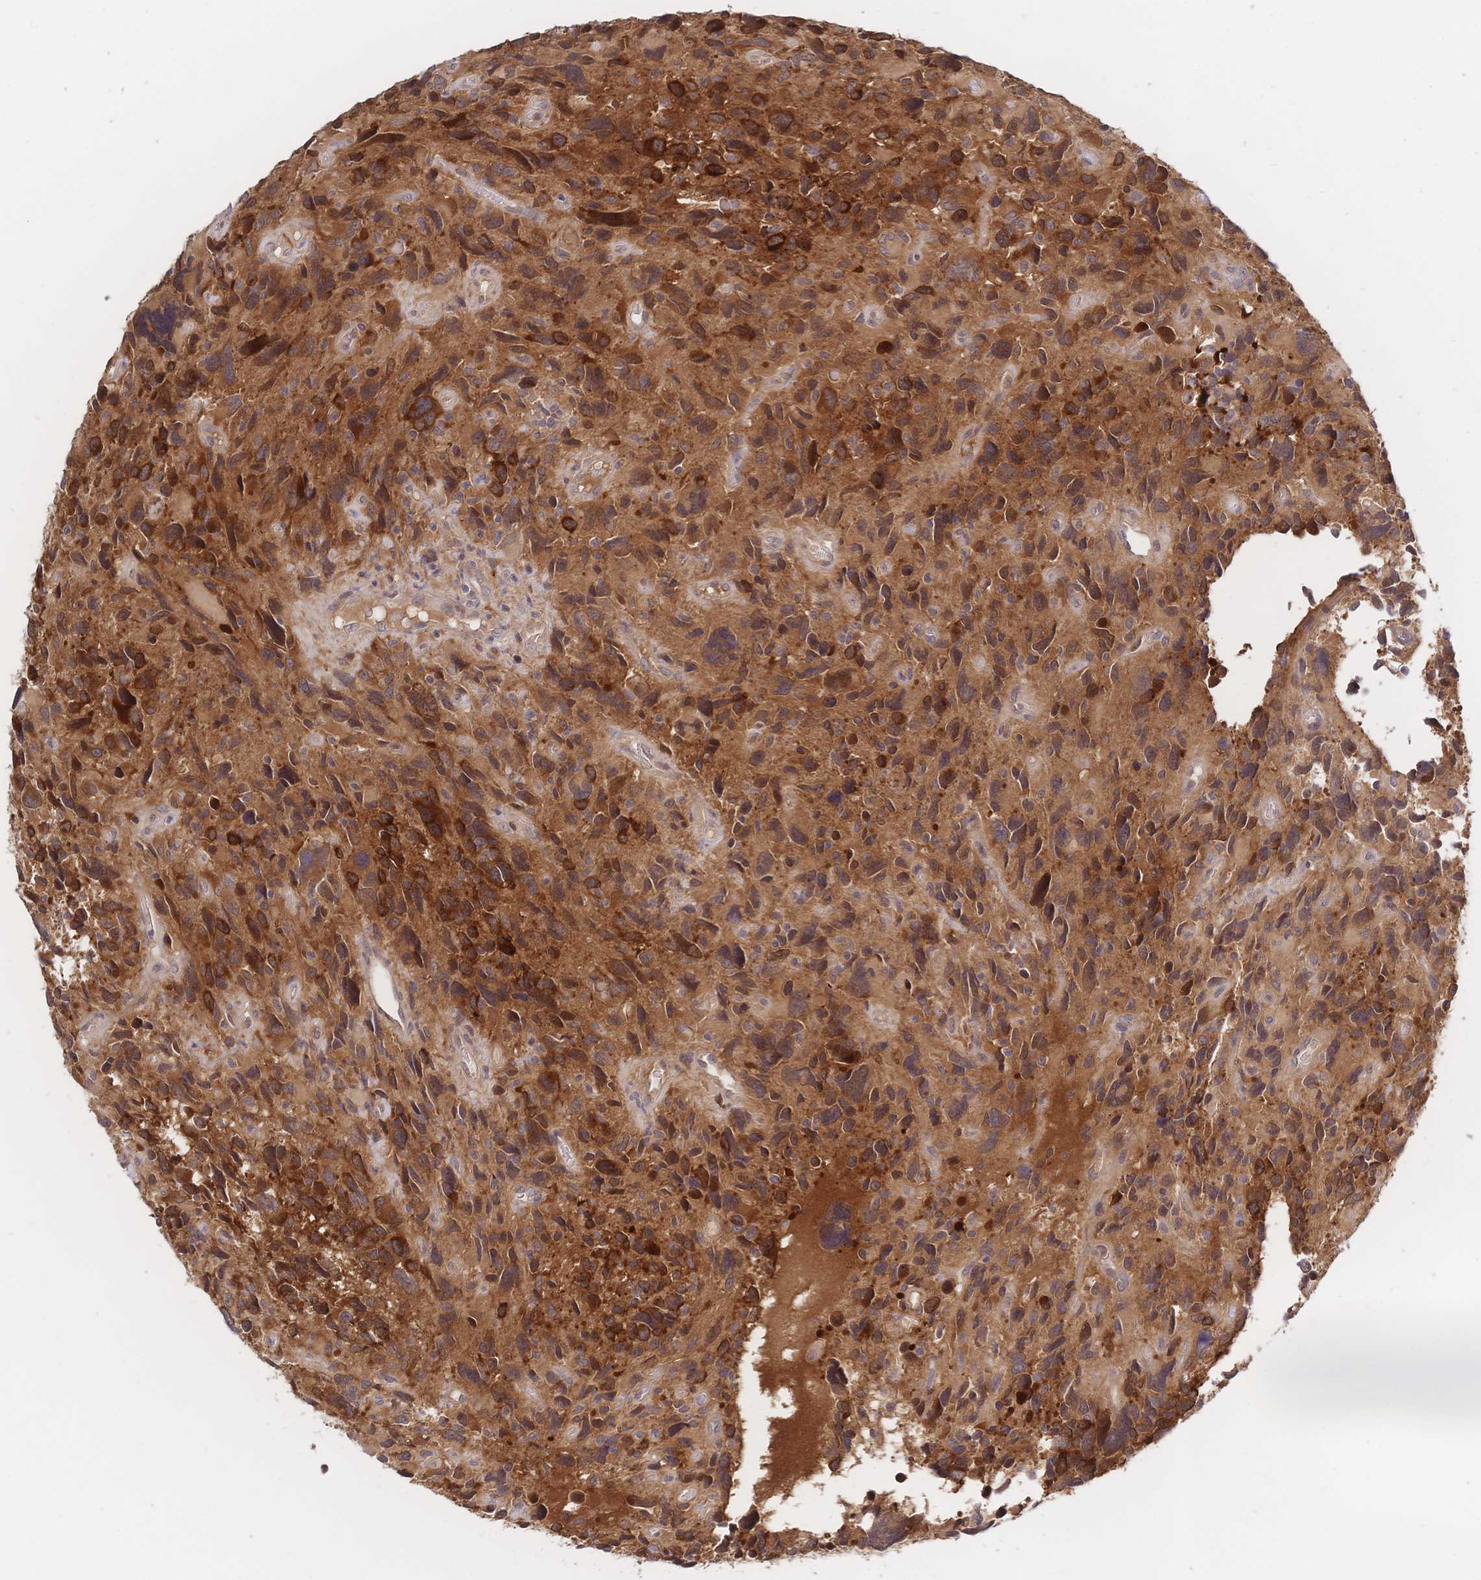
{"staining": {"intensity": "strong", "quantity": ">75%", "location": "cytoplasmic/membranous"}, "tissue": "glioma", "cell_type": "Tumor cells", "image_type": "cancer", "snomed": [{"axis": "morphology", "description": "Glioma, malignant, High grade"}, {"axis": "topography", "description": "Brain"}], "caption": "An immunohistochemistry image of tumor tissue is shown. Protein staining in brown shows strong cytoplasmic/membranous positivity in glioma within tumor cells.", "gene": "LMO4", "patient": {"sex": "male", "age": 46}}